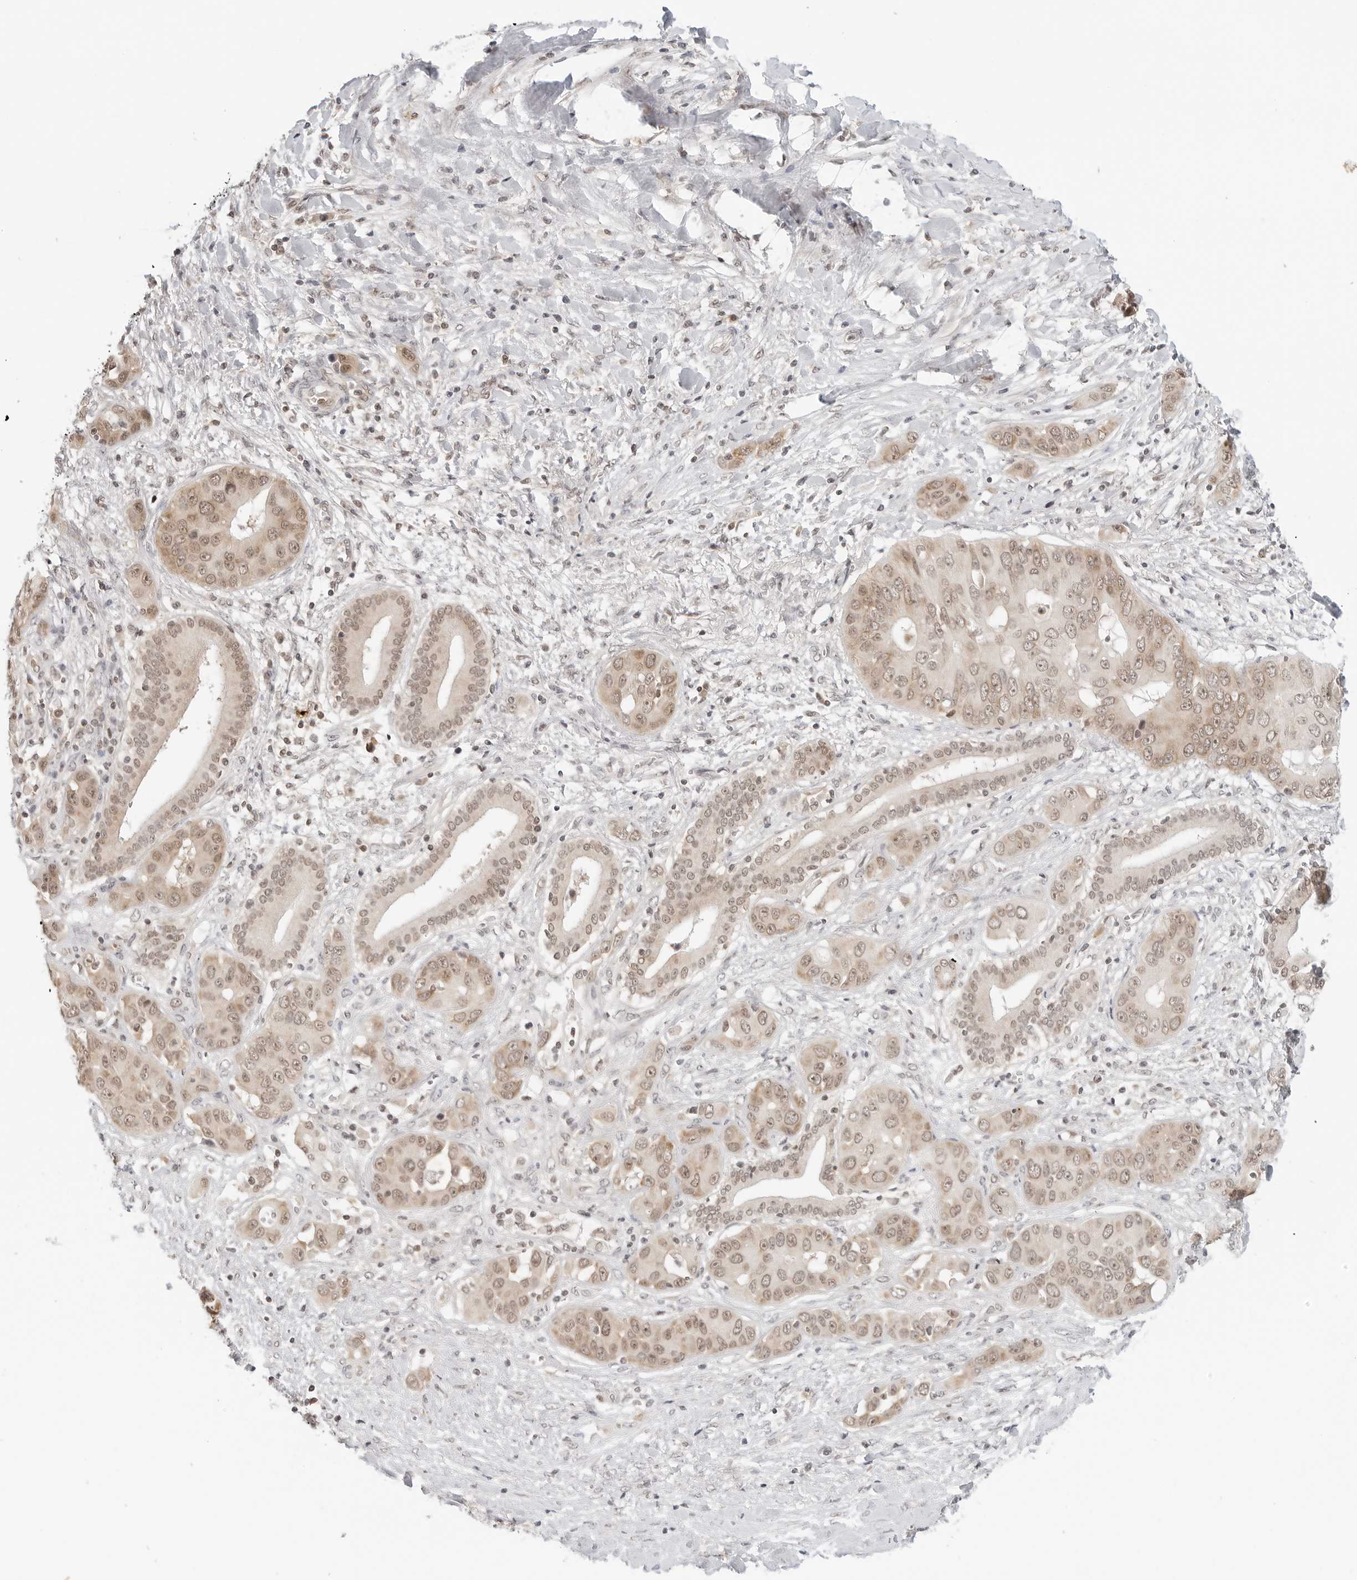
{"staining": {"intensity": "moderate", "quantity": ">75%", "location": "cytoplasmic/membranous,nuclear"}, "tissue": "liver cancer", "cell_type": "Tumor cells", "image_type": "cancer", "snomed": [{"axis": "morphology", "description": "Cholangiocarcinoma"}, {"axis": "topography", "description": "Liver"}], "caption": "Human liver cancer (cholangiocarcinoma) stained with a brown dye demonstrates moderate cytoplasmic/membranous and nuclear positive expression in approximately >75% of tumor cells.", "gene": "METAP1", "patient": {"sex": "female", "age": 52}}